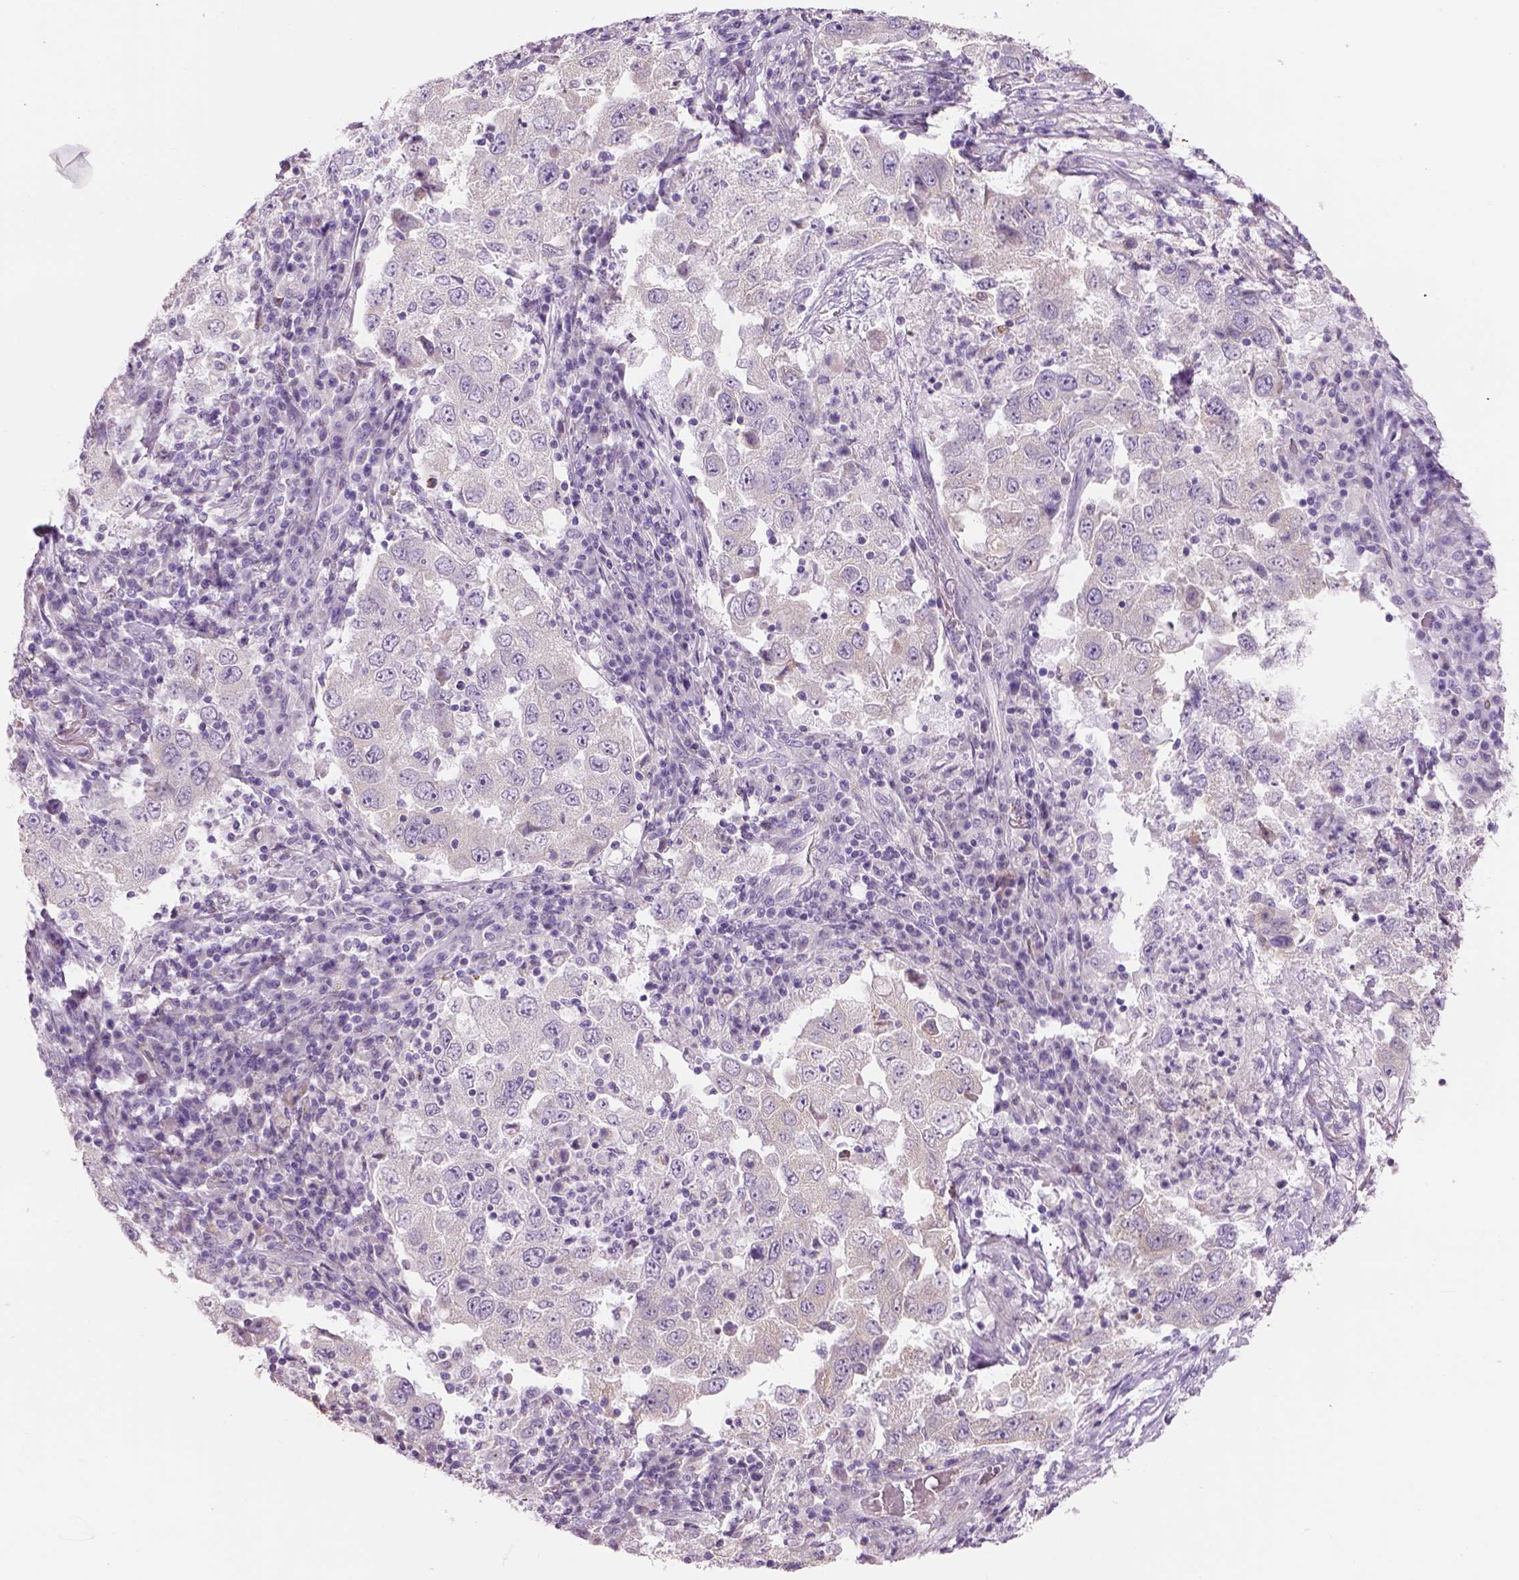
{"staining": {"intensity": "negative", "quantity": "none", "location": "none"}, "tissue": "lung cancer", "cell_type": "Tumor cells", "image_type": "cancer", "snomed": [{"axis": "morphology", "description": "Adenocarcinoma, NOS"}, {"axis": "topography", "description": "Lung"}], "caption": "DAB immunohistochemical staining of lung adenocarcinoma displays no significant staining in tumor cells.", "gene": "IFT52", "patient": {"sex": "male", "age": 73}}